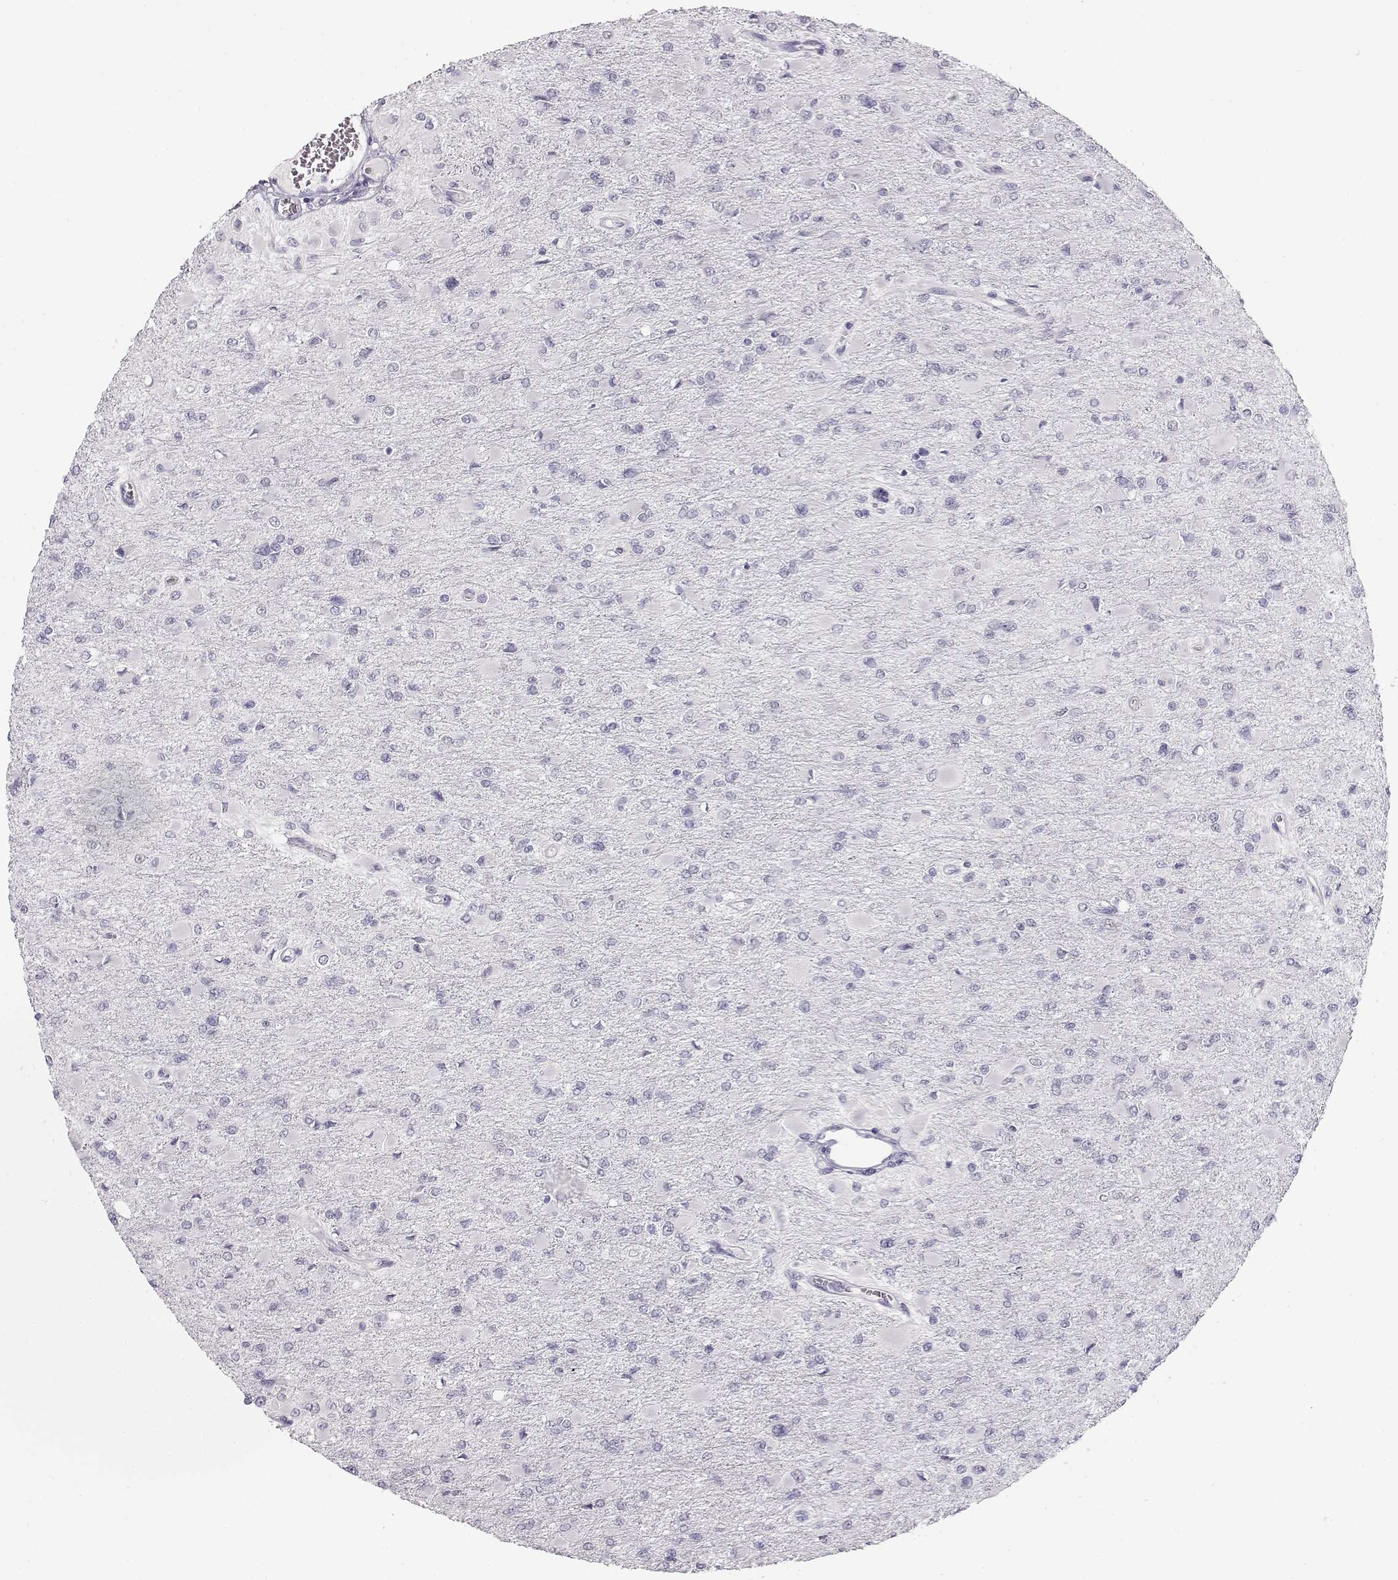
{"staining": {"intensity": "negative", "quantity": "none", "location": "none"}, "tissue": "glioma", "cell_type": "Tumor cells", "image_type": "cancer", "snomed": [{"axis": "morphology", "description": "Glioma, malignant, High grade"}, {"axis": "topography", "description": "Cerebral cortex"}], "caption": "Glioma was stained to show a protein in brown. There is no significant positivity in tumor cells.", "gene": "IMPG1", "patient": {"sex": "female", "age": 36}}